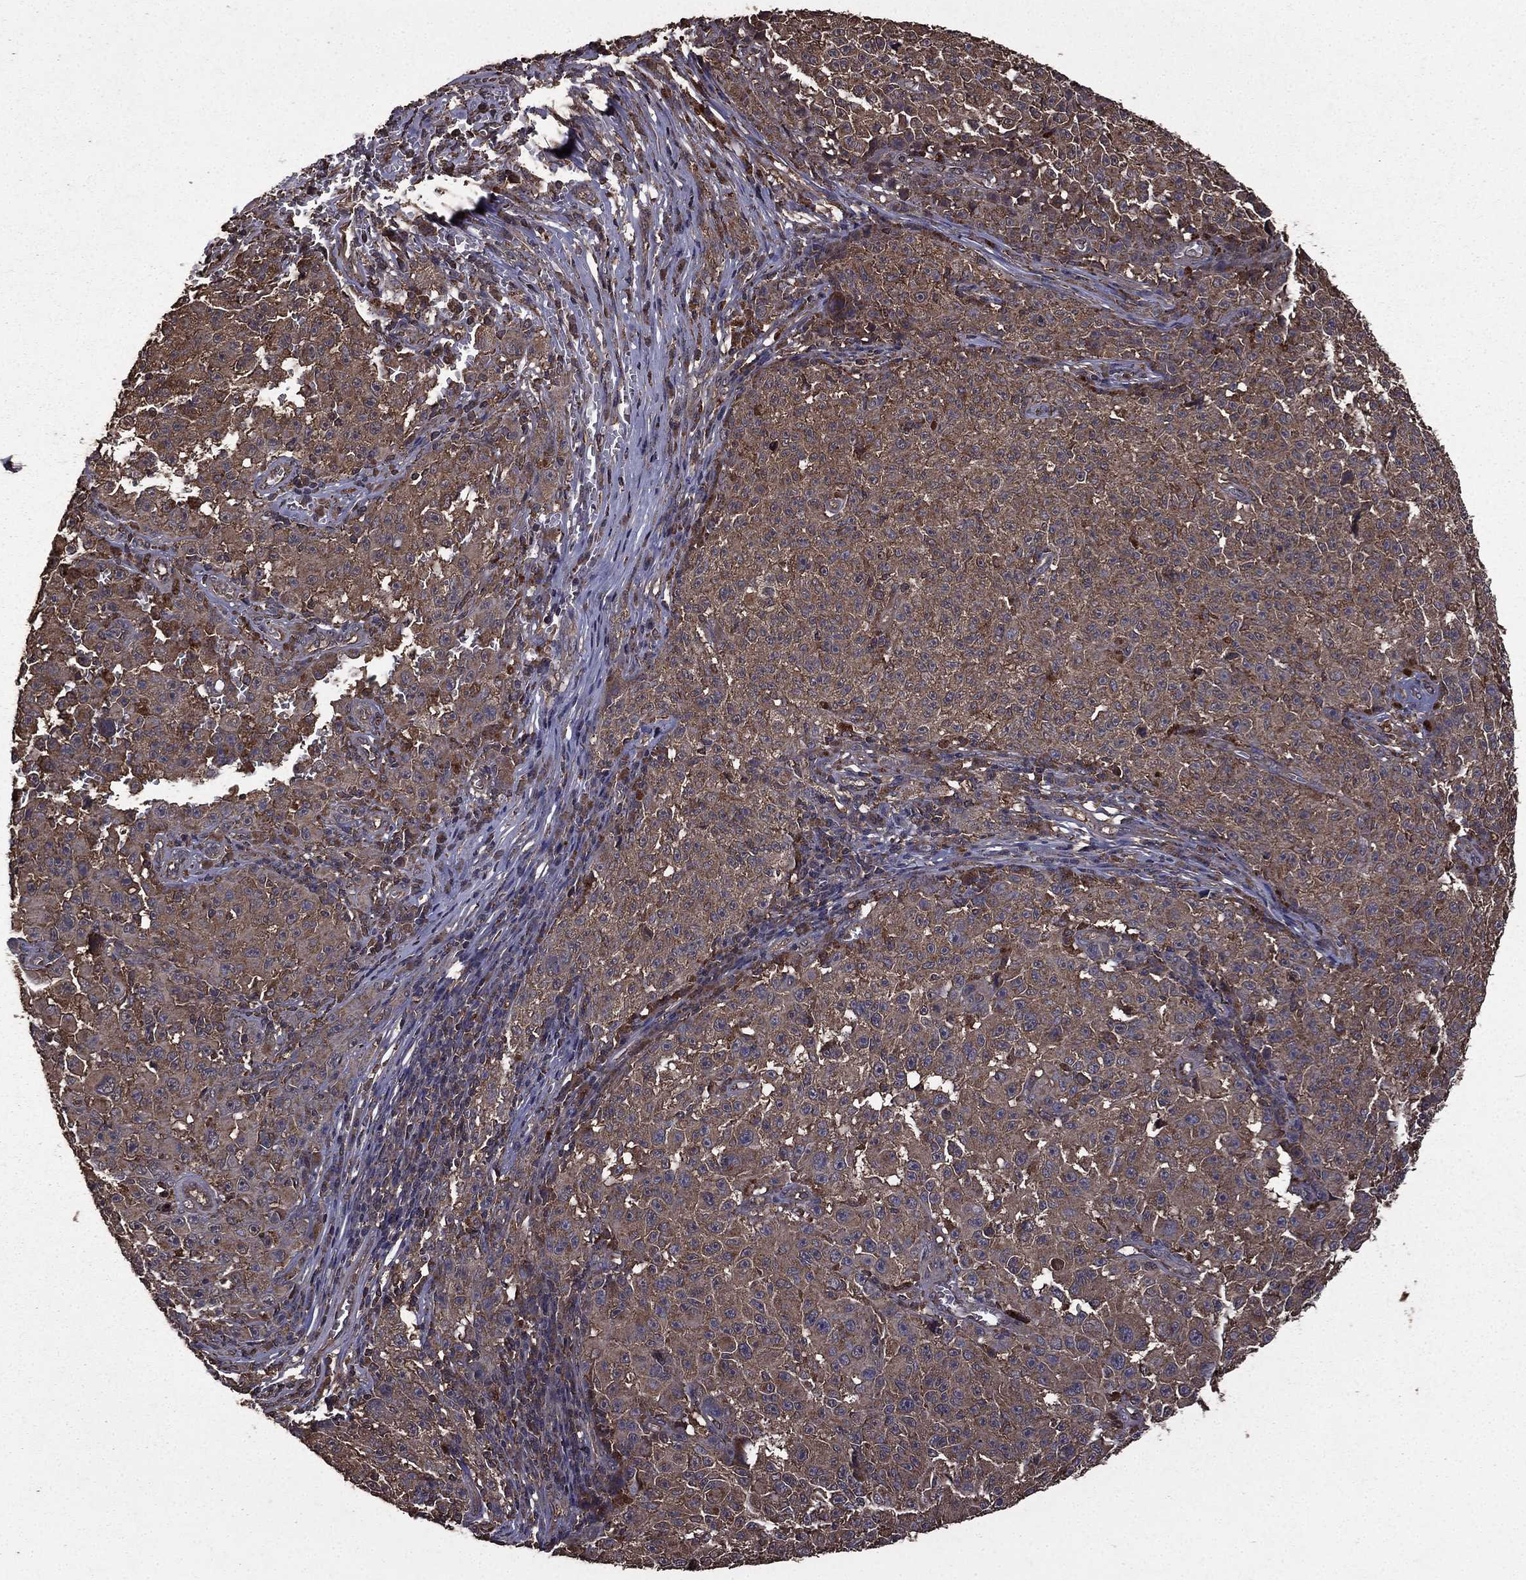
{"staining": {"intensity": "weak", "quantity": ">75%", "location": "cytoplasmic/membranous"}, "tissue": "melanoma", "cell_type": "Tumor cells", "image_type": "cancer", "snomed": [{"axis": "morphology", "description": "Malignant melanoma, NOS"}, {"axis": "topography", "description": "Skin"}], "caption": "Approximately >75% of tumor cells in human melanoma reveal weak cytoplasmic/membranous protein expression as visualized by brown immunohistochemical staining.", "gene": "BIRC6", "patient": {"sex": "female", "age": 82}}